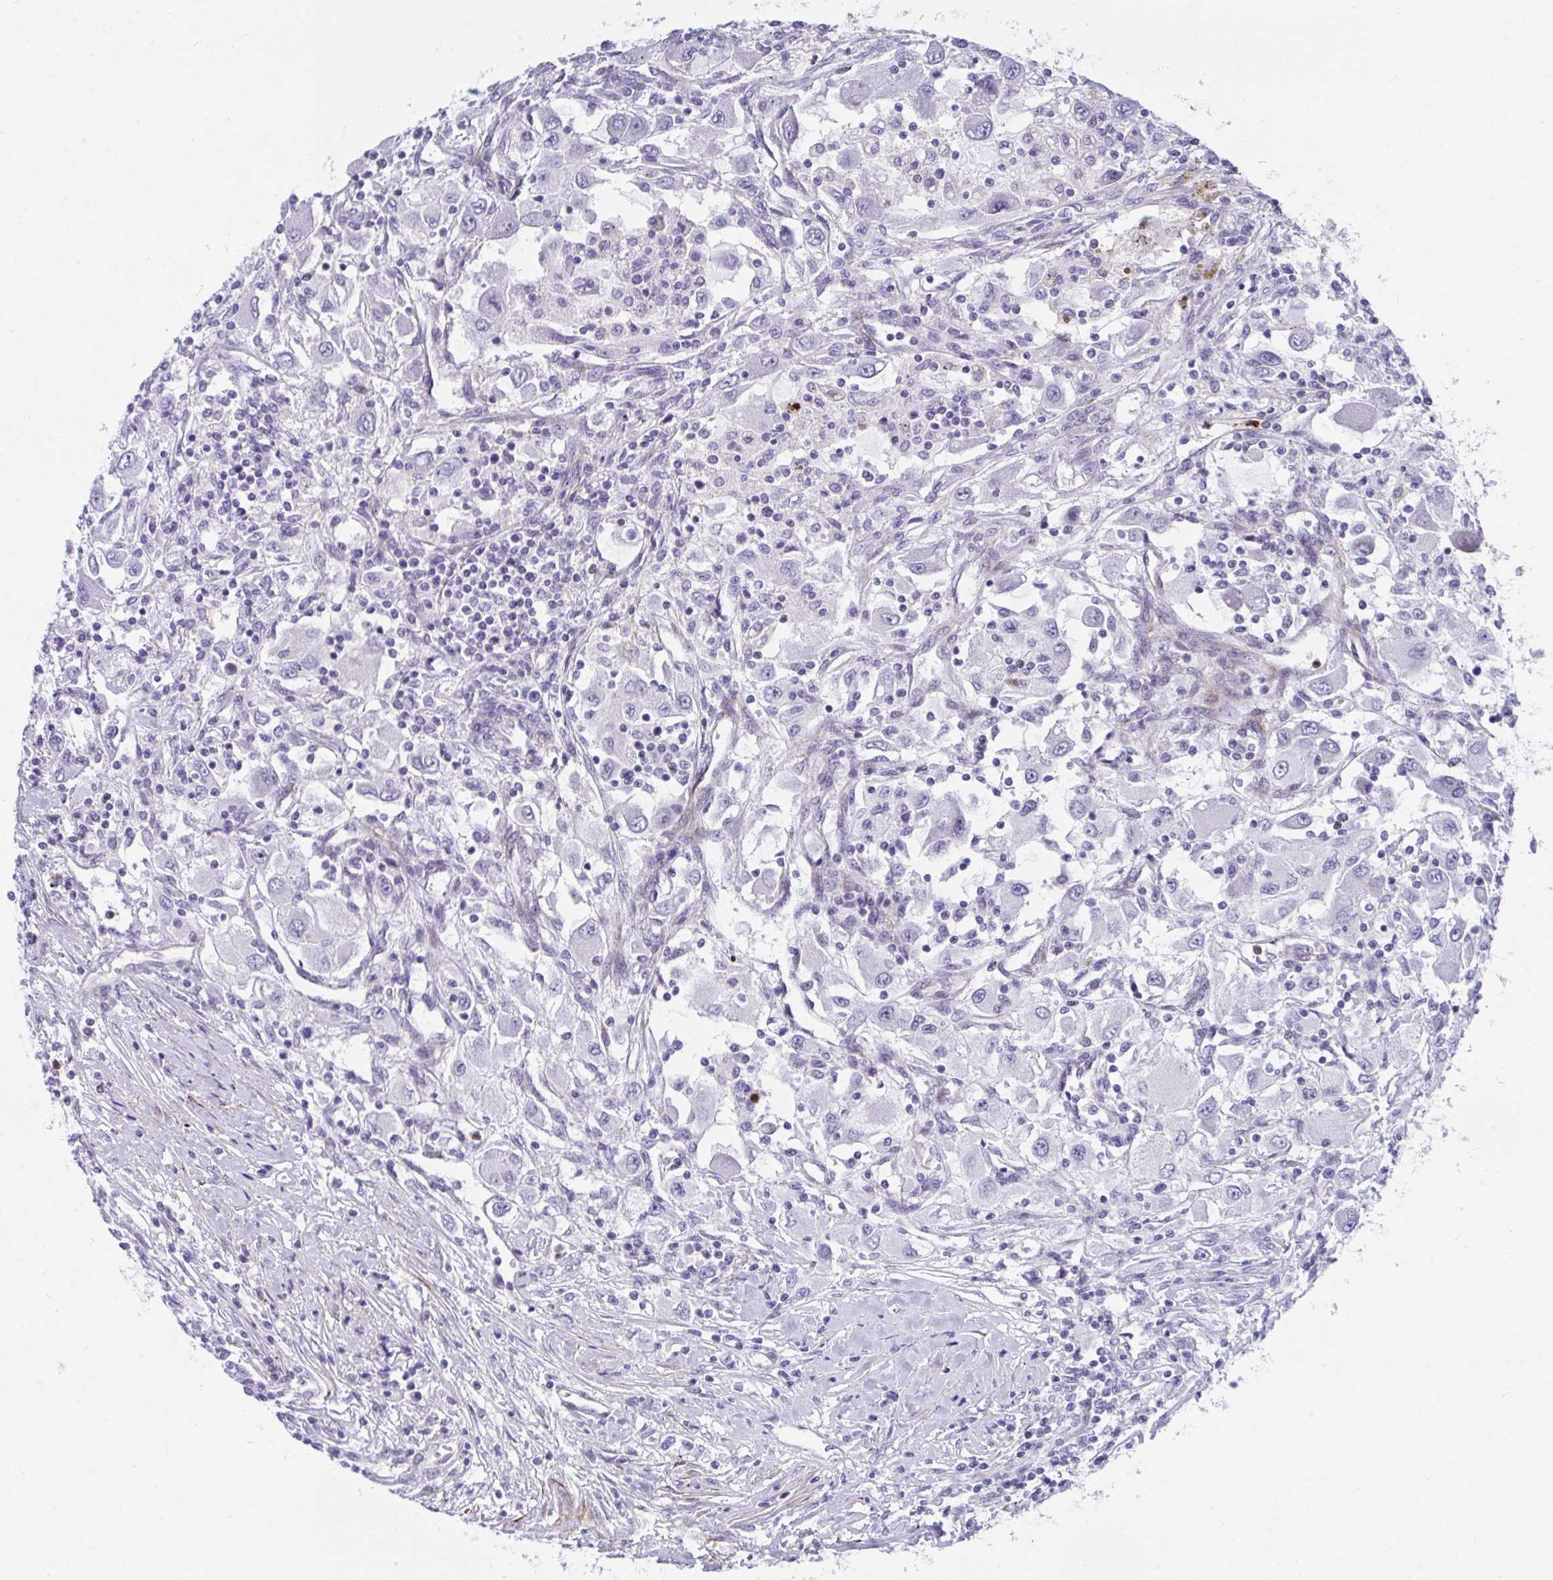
{"staining": {"intensity": "negative", "quantity": "none", "location": "none"}, "tissue": "renal cancer", "cell_type": "Tumor cells", "image_type": "cancer", "snomed": [{"axis": "morphology", "description": "Adenocarcinoma, NOS"}, {"axis": "topography", "description": "Kidney"}], "caption": "A photomicrograph of human adenocarcinoma (renal) is negative for staining in tumor cells.", "gene": "CSTB", "patient": {"sex": "female", "age": 67}}